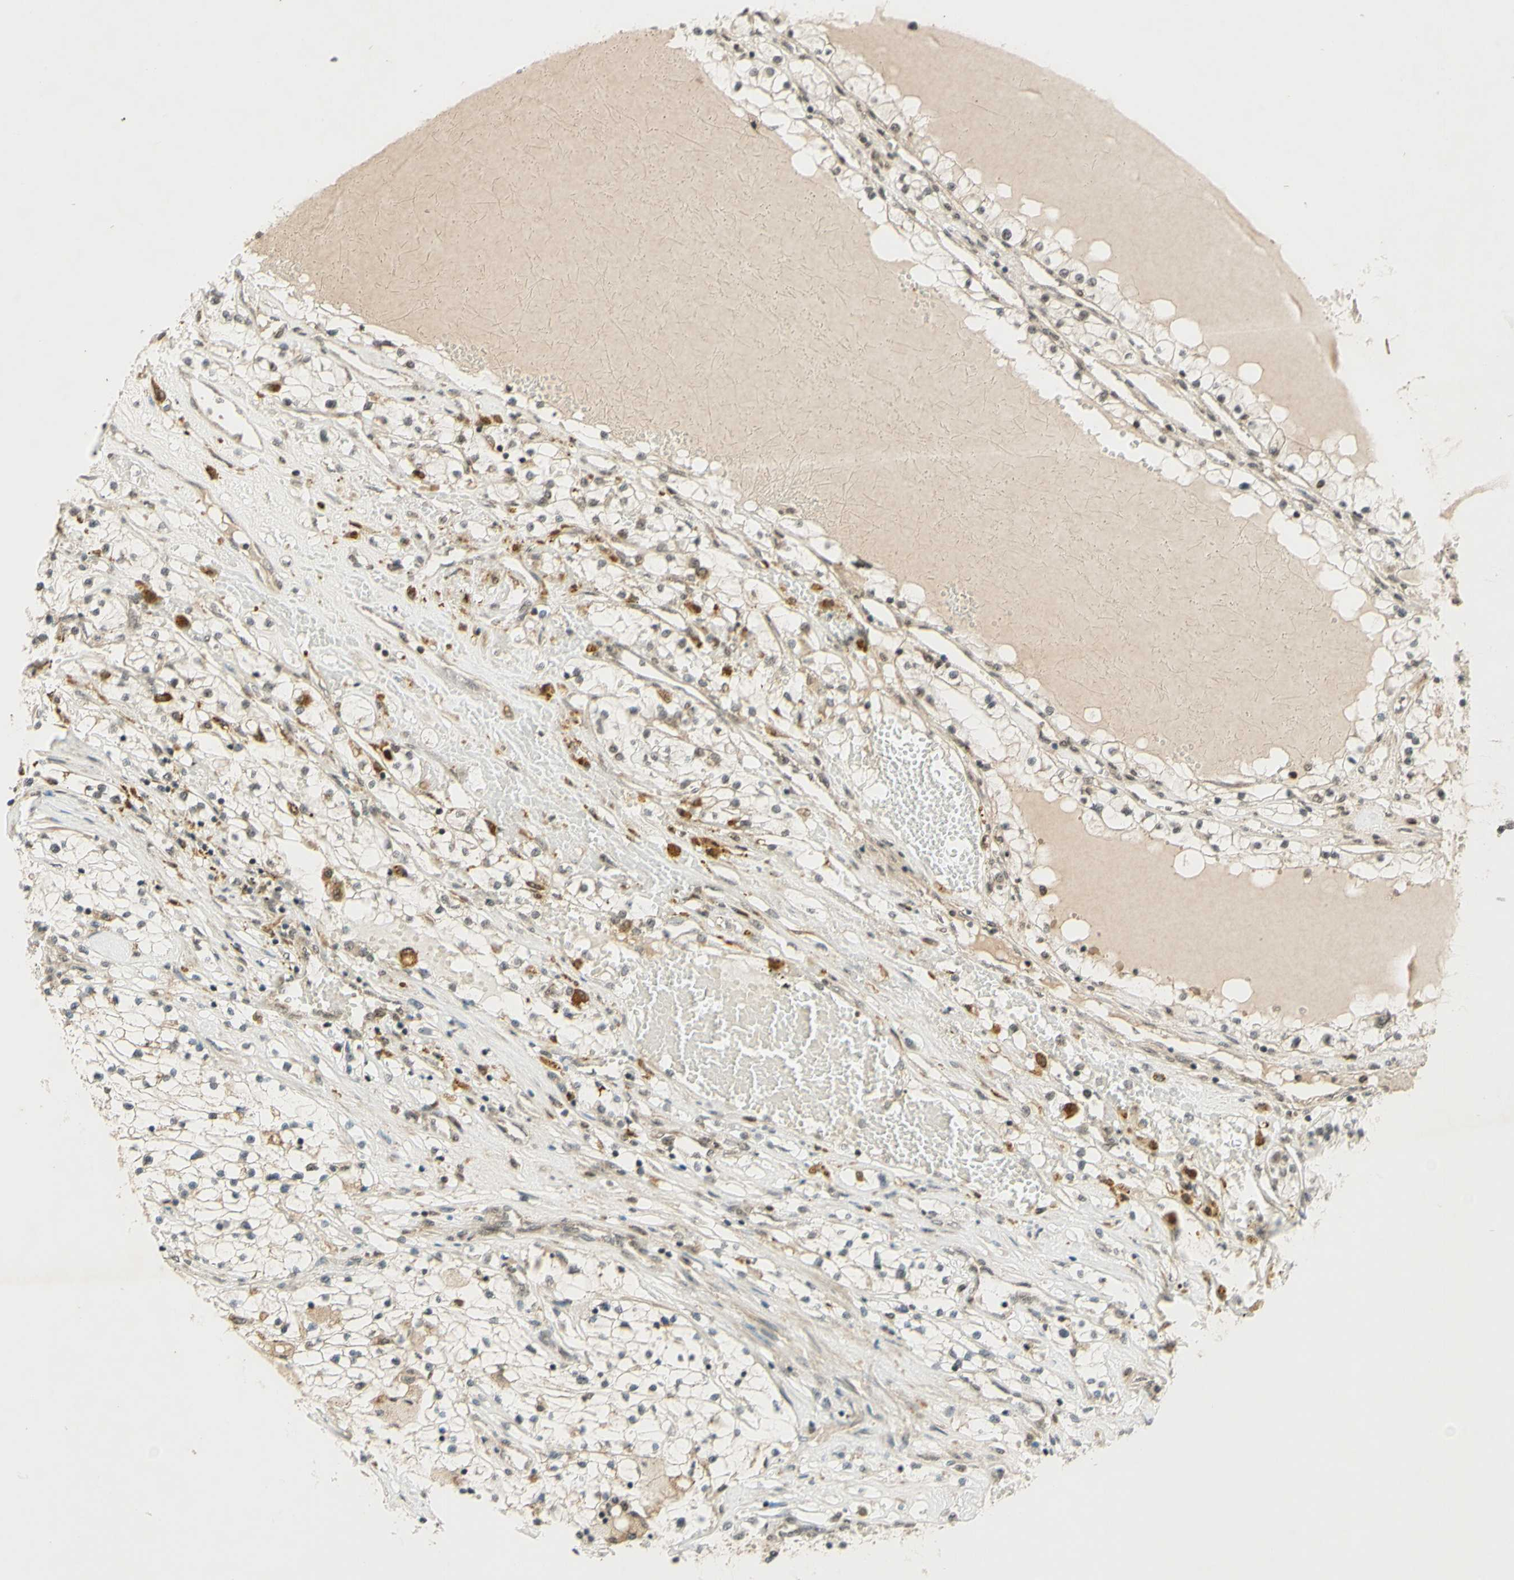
{"staining": {"intensity": "weak", "quantity": "<25%", "location": "nuclear"}, "tissue": "renal cancer", "cell_type": "Tumor cells", "image_type": "cancer", "snomed": [{"axis": "morphology", "description": "Adenocarcinoma, NOS"}, {"axis": "topography", "description": "Kidney"}], "caption": "IHC micrograph of renal adenocarcinoma stained for a protein (brown), which demonstrates no expression in tumor cells. (Immunohistochemistry (ihc), brightfield microscopy, high magnification).", "gene": "SMARCB1", "patient": {"sex": "male", "age": 68}}